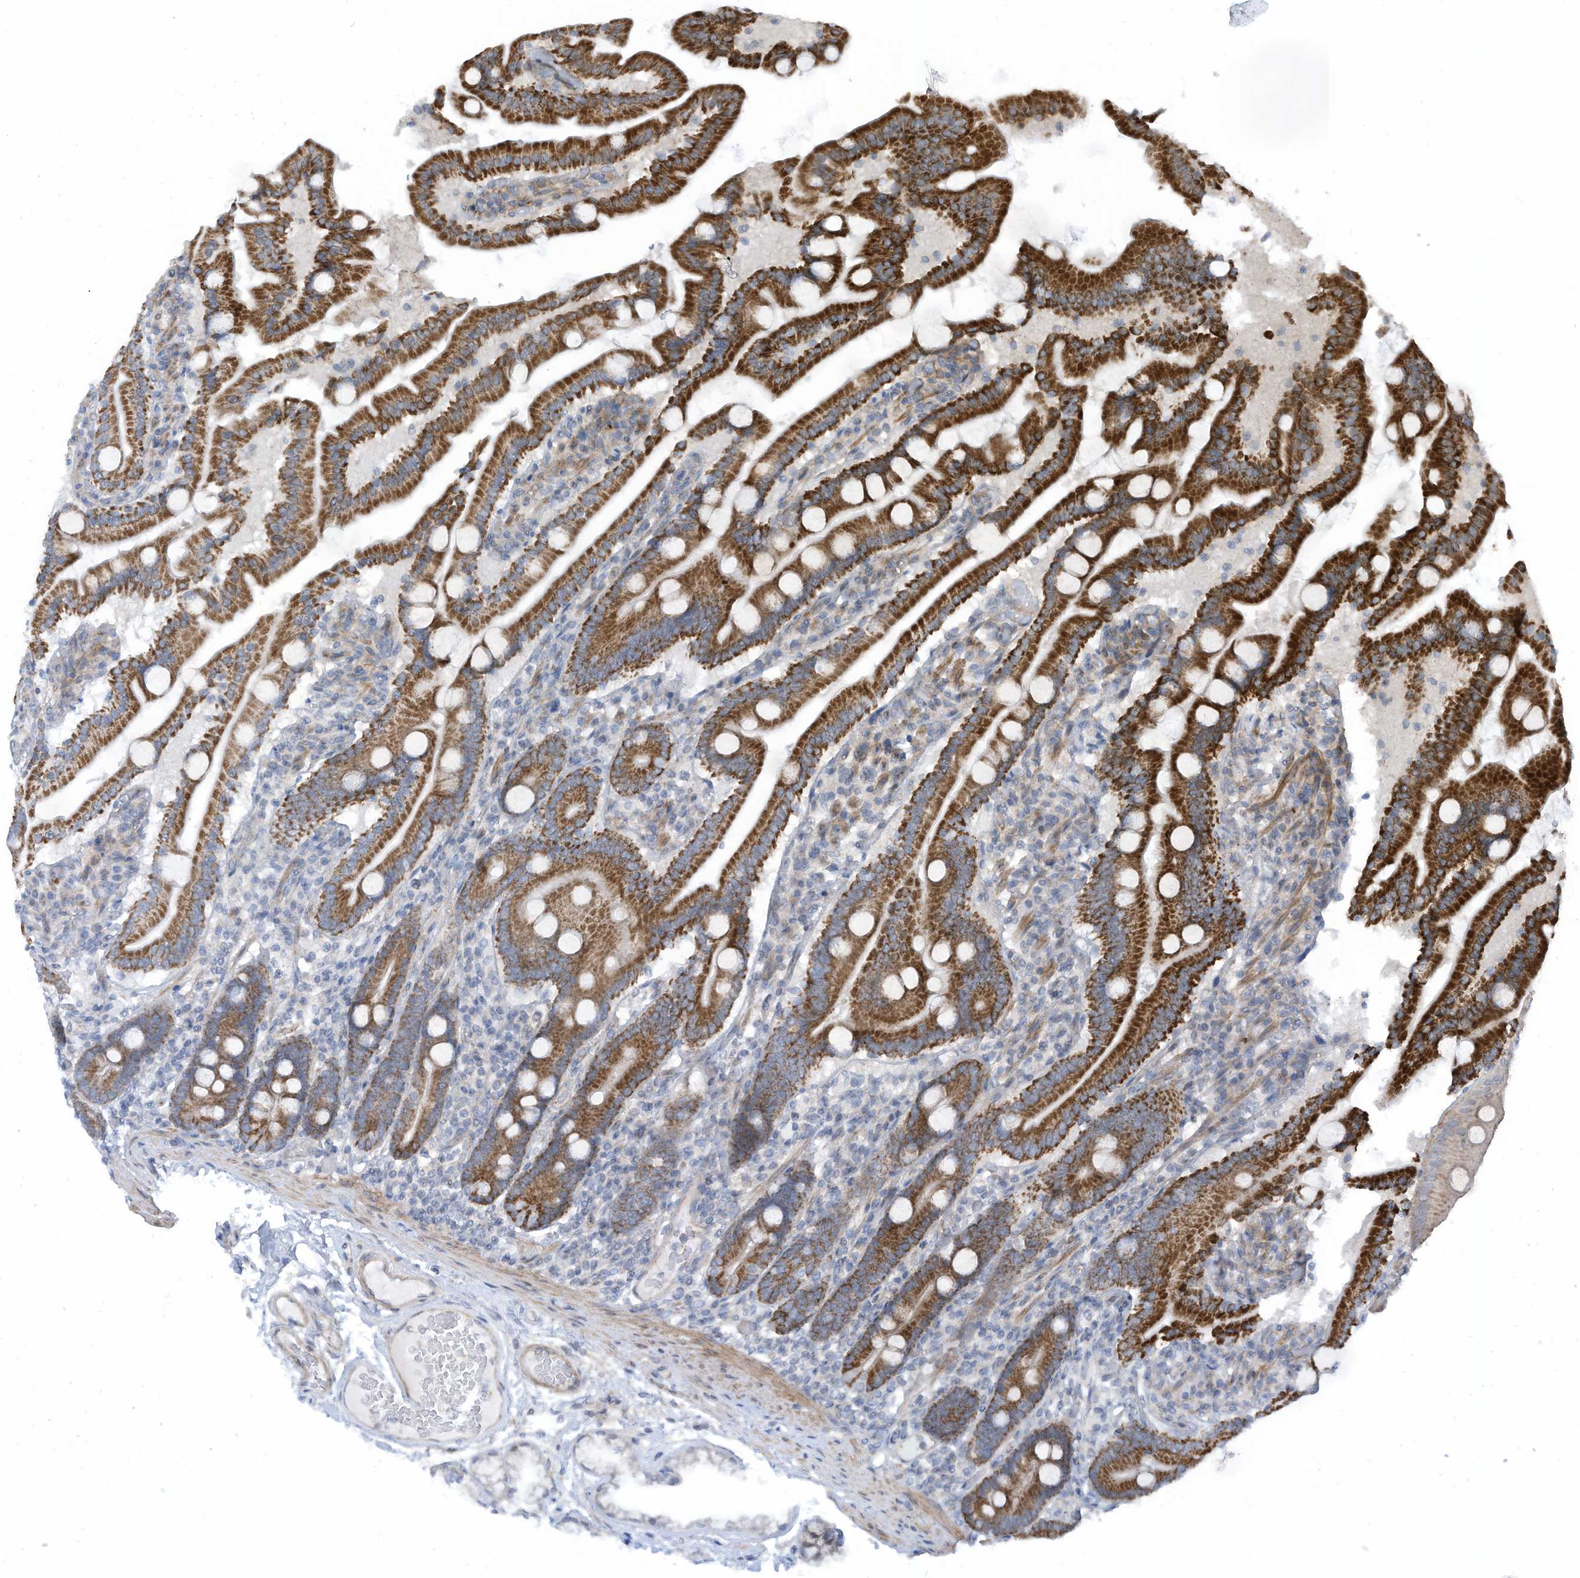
{"staining": {"intensity": "strong", "quantity": ">75%", "location": "cytoplasmic/membranous"}, "tissue": "duodenum", "cell_type": "Glandular cells", "image_type": "normal", "snomed": [{"axis": "morphology", "description": "Normal tissue, NOS"}, {"axis": "topography", "description": "Duodenum"}], "caption": "This histopathology image demonstrates unremarkable duodenum stained with immunohistochemistry to label a protein in brown. The cytoplasmic/membranous of glandular cells show strong positivity for the protein. Nuclei are counter-stained blue.", "gene": "GPATCH3", "patient": {"sex": "male", "age": 55}}